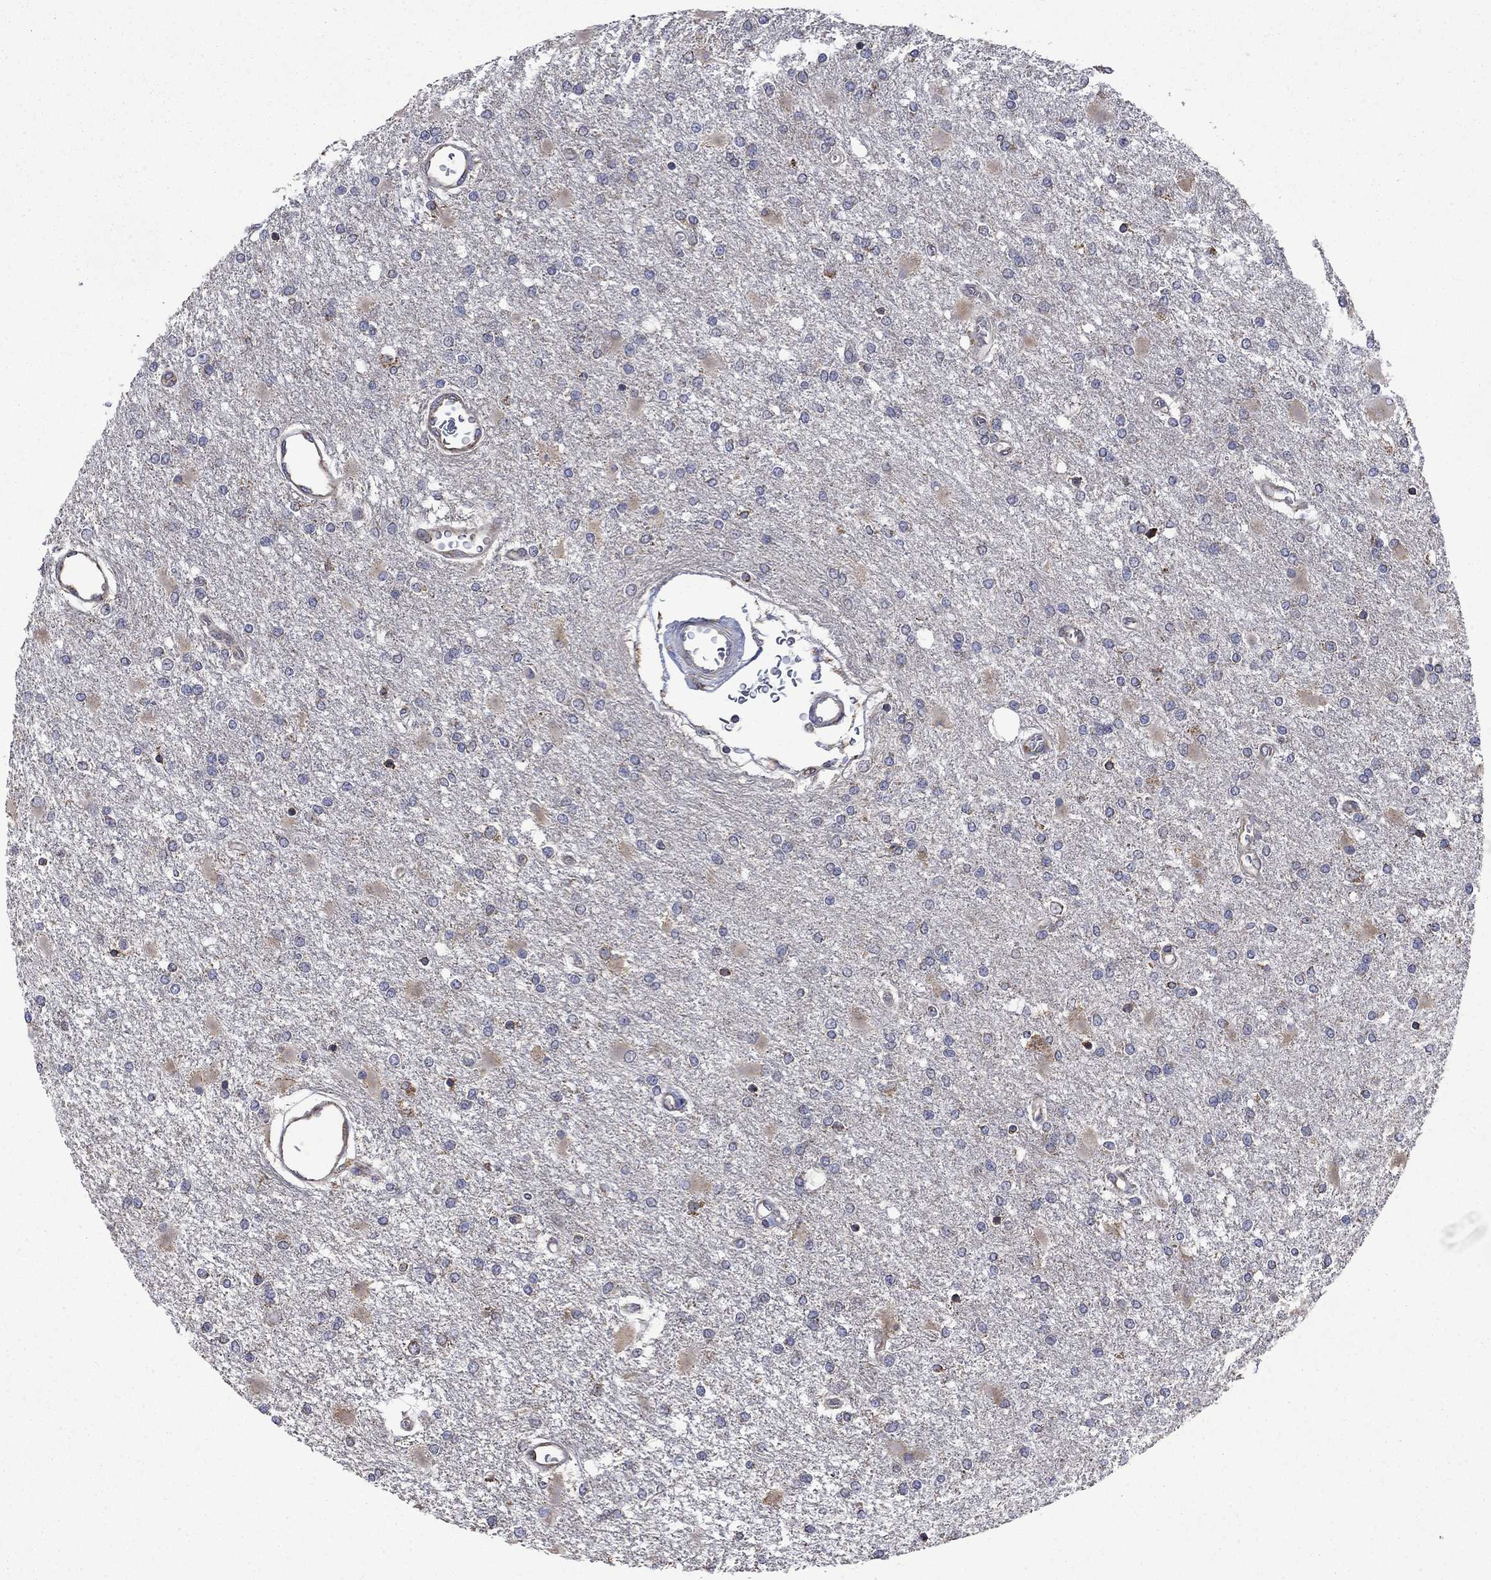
{"staining": {"intensity": "weak", "quantity": "<25%", "location": "cytoplasmic/membranous"}, "tissue": "glioma", "cell_type": "Tumor cells", "image_type": "cancer", "snomed": [{"axis": "morphology", "description": "Glioma, malignant, High grade"}, {"axis": "topography", "description": "Cerebral cortex"}], "caption": "IHC image of neoplastic tissue: human malignant glioma (high-grade) stained with DAB exhibits no significant protein positivity in tumor cells. The staining is performed using DAB brown chromogen with nuclei counter-stained in using hematoxylin.", "gene": "FURIN", "patient": {"sex": "male", "age": 79}}